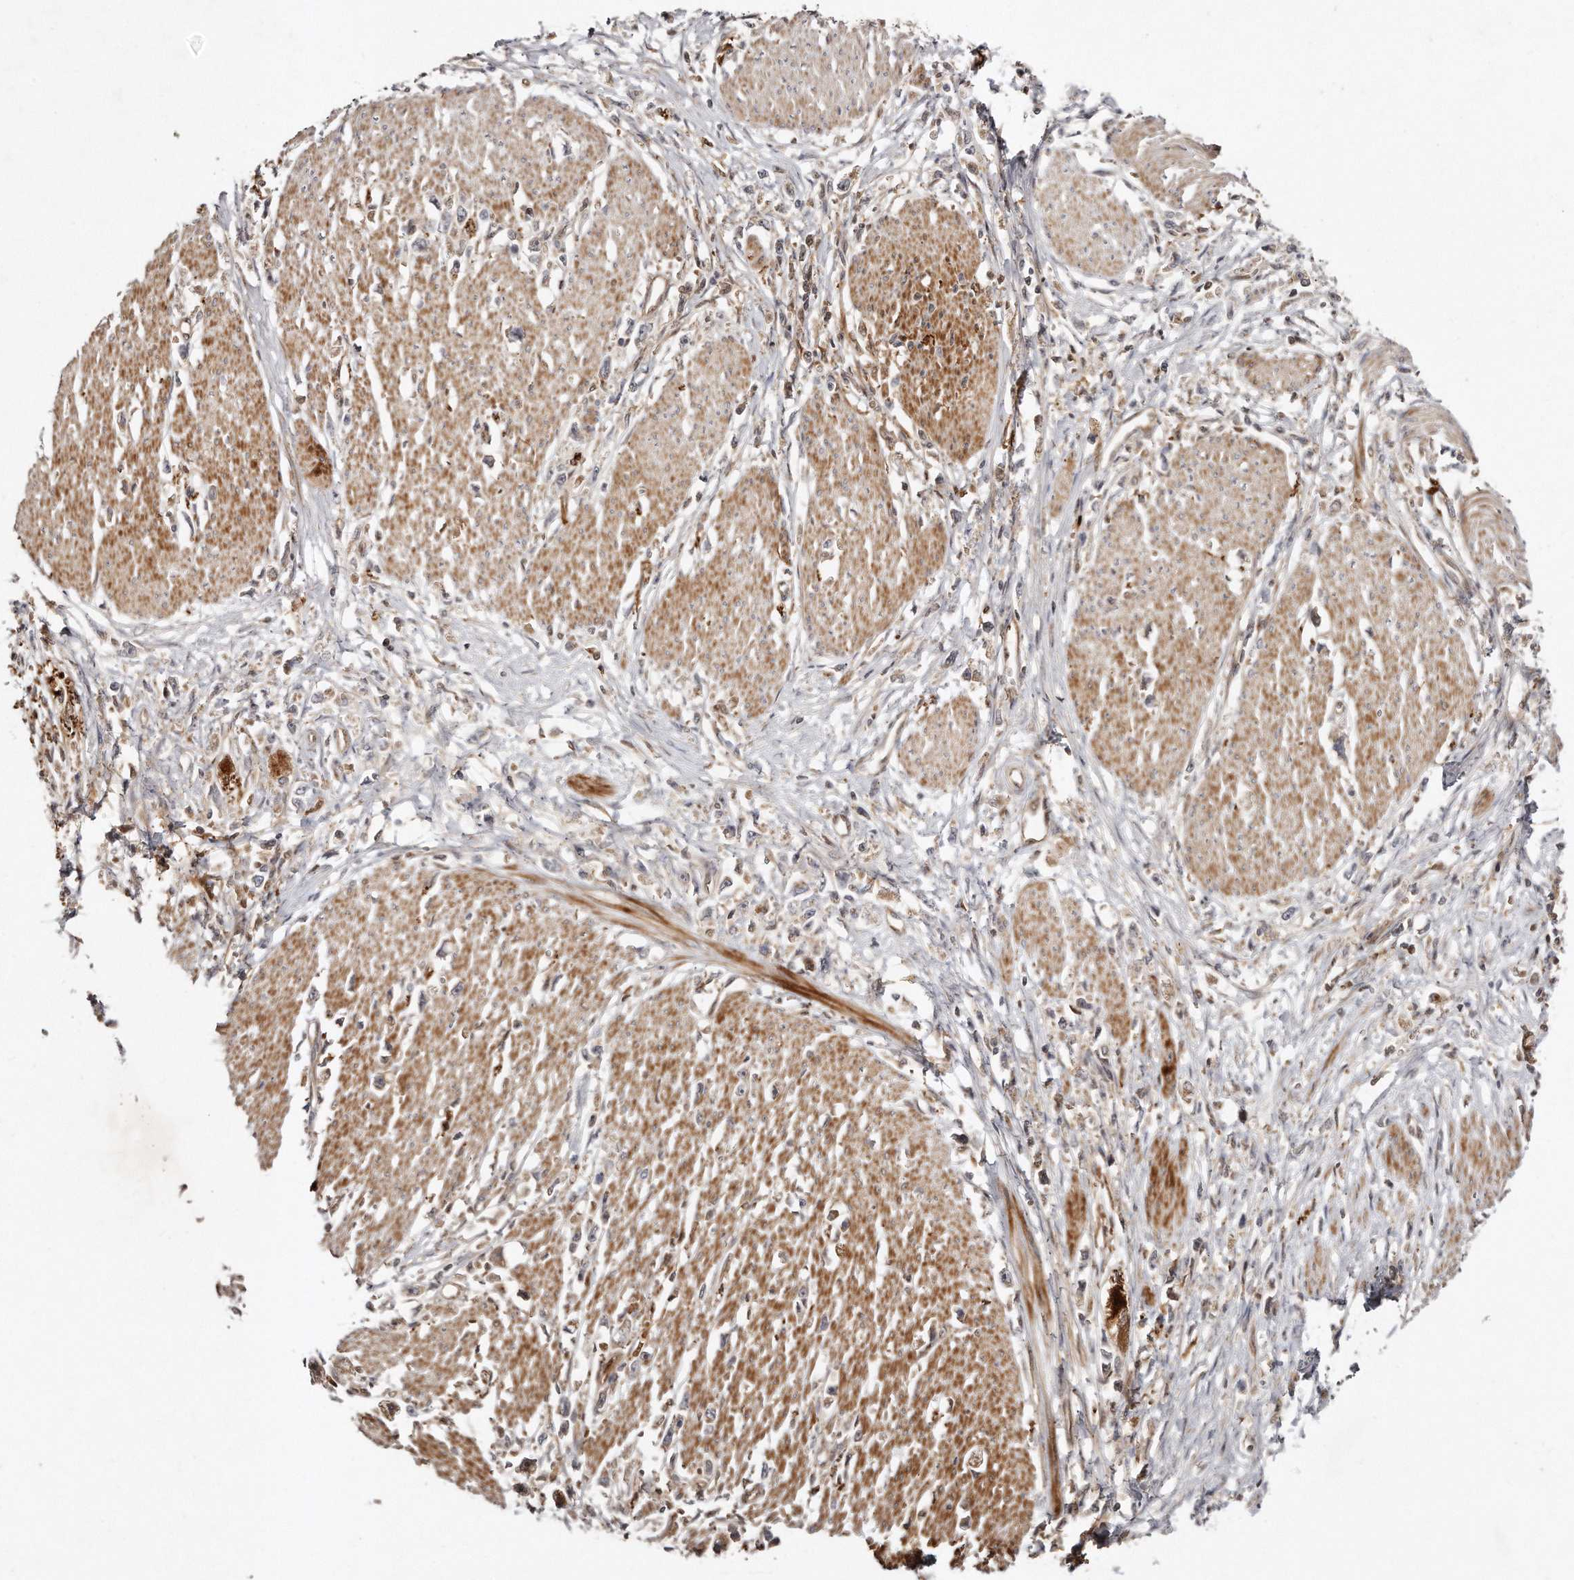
{"staining": {"intensity": "negative", "quantity": "none", "location": "none"}, "tissue": "stomach cancer", "cell_type": "Tumor cells", "image_type": "cancer", "snomed": [{"axis": "morphology", "description": "Adenocarcinoma, NOS"}, {"axis": "topography", "description": "Stomach"}], "caption": "The IHC photomicrograph has no significant staining in tumor cells of adenocarcinoma (stomach) tissue.", "gene": "GBP4", "patient": {"sex": "female", "age": 59}}